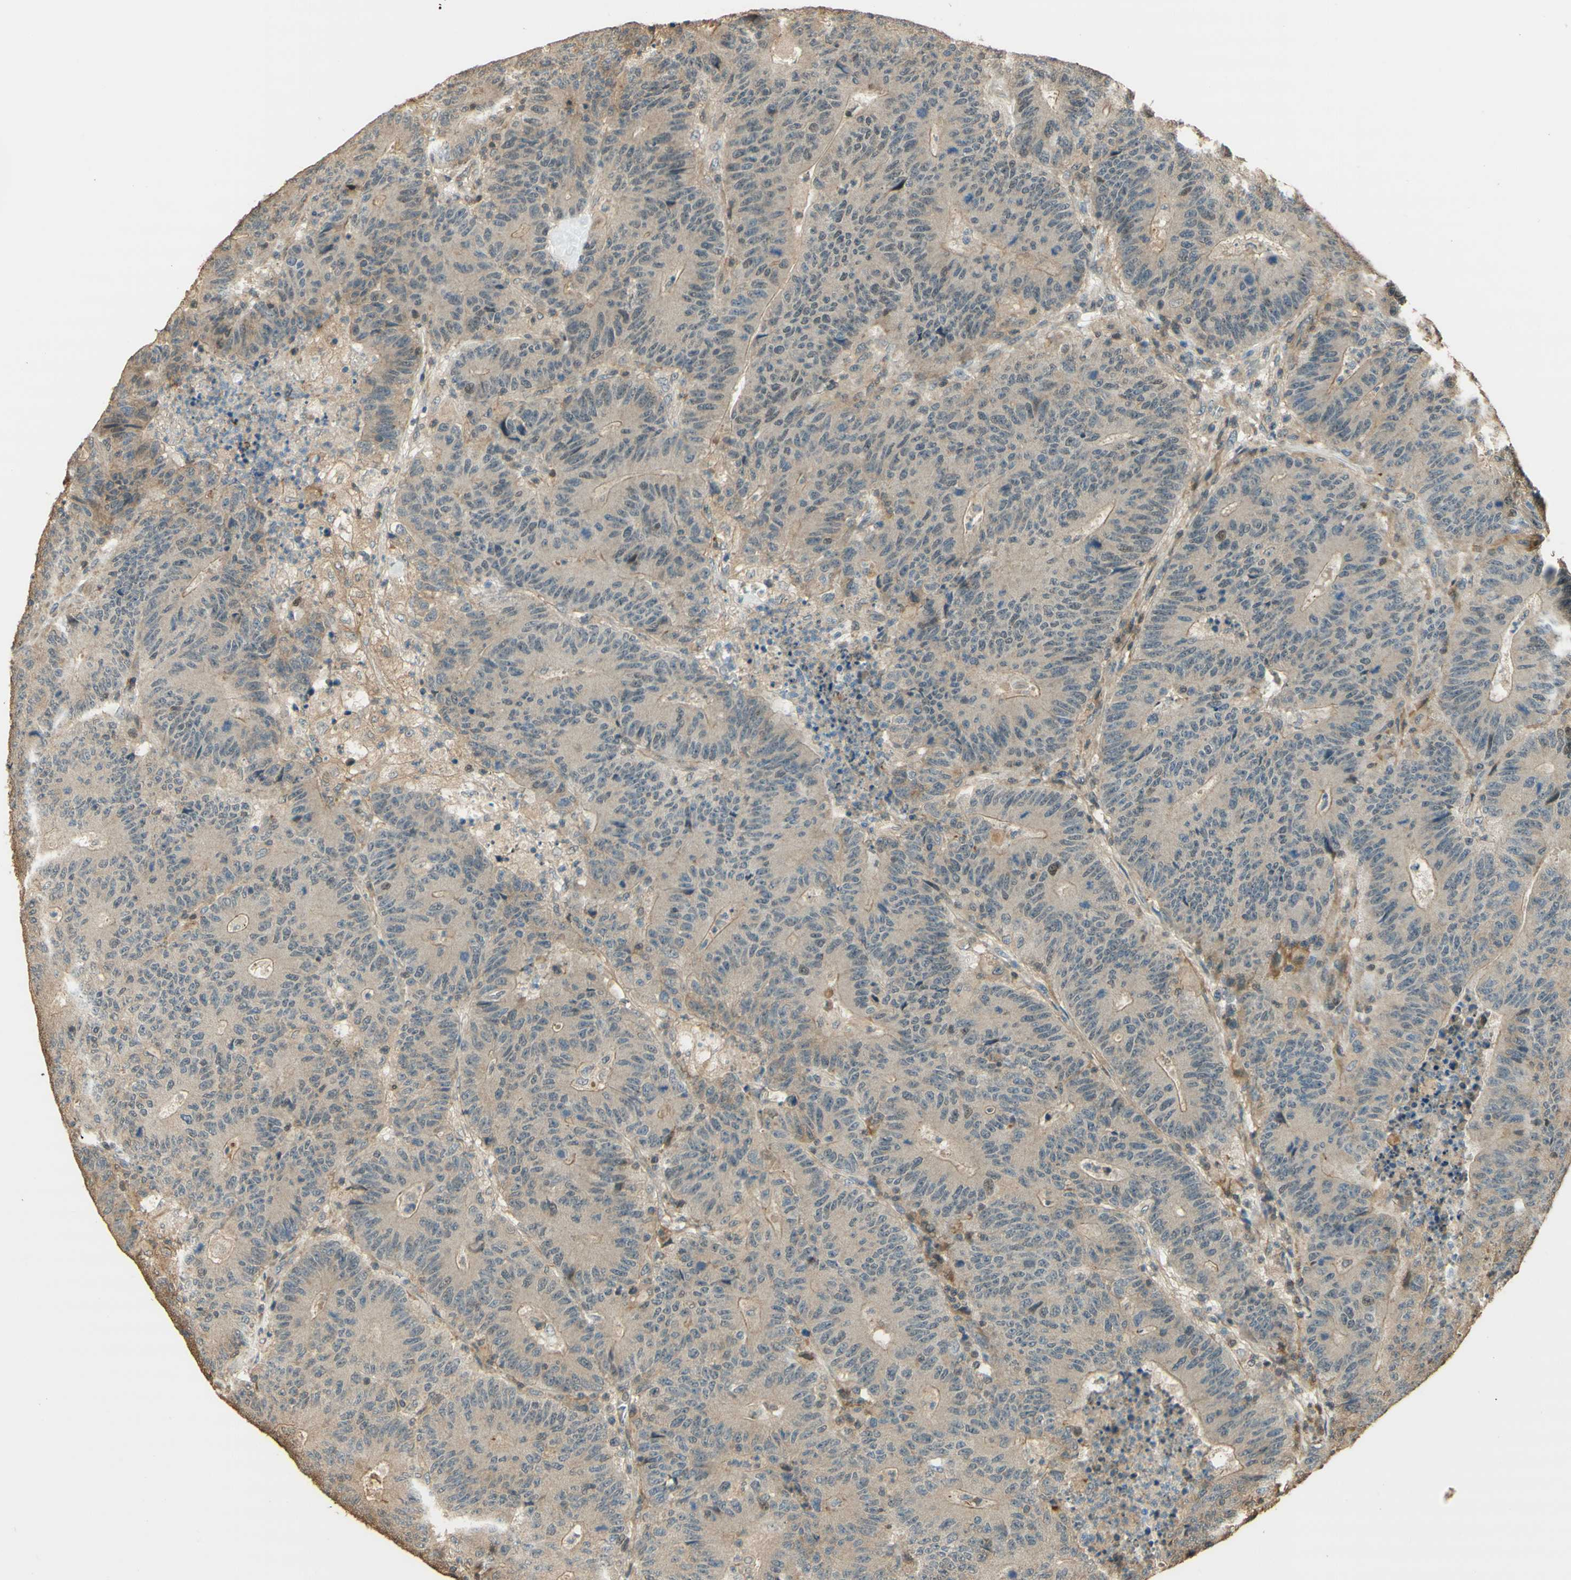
{"staining": {"intensity": "weak", "quantity": "<25%", "location": "cytoplasmic/membranous"}, "tissue": "colorectal cancer", "cell_type": "Tumor cells", "image_type": "cancer", "snomed": [{"axis": "morphology", "description": "Normal tissue, NOS"}, {"axis": "morphology", "description": "Adenocarcinoma, NOS"}, {"axis": "topography", "description": "Colon"}], "caption": "A high-resolution photomicrograph shows immunohistochemistry staining of colorectal cancer, which reveals no significant staining in tumor cells.", "gene": "AGER", "patient": {"sex": "female", "age": 75}}